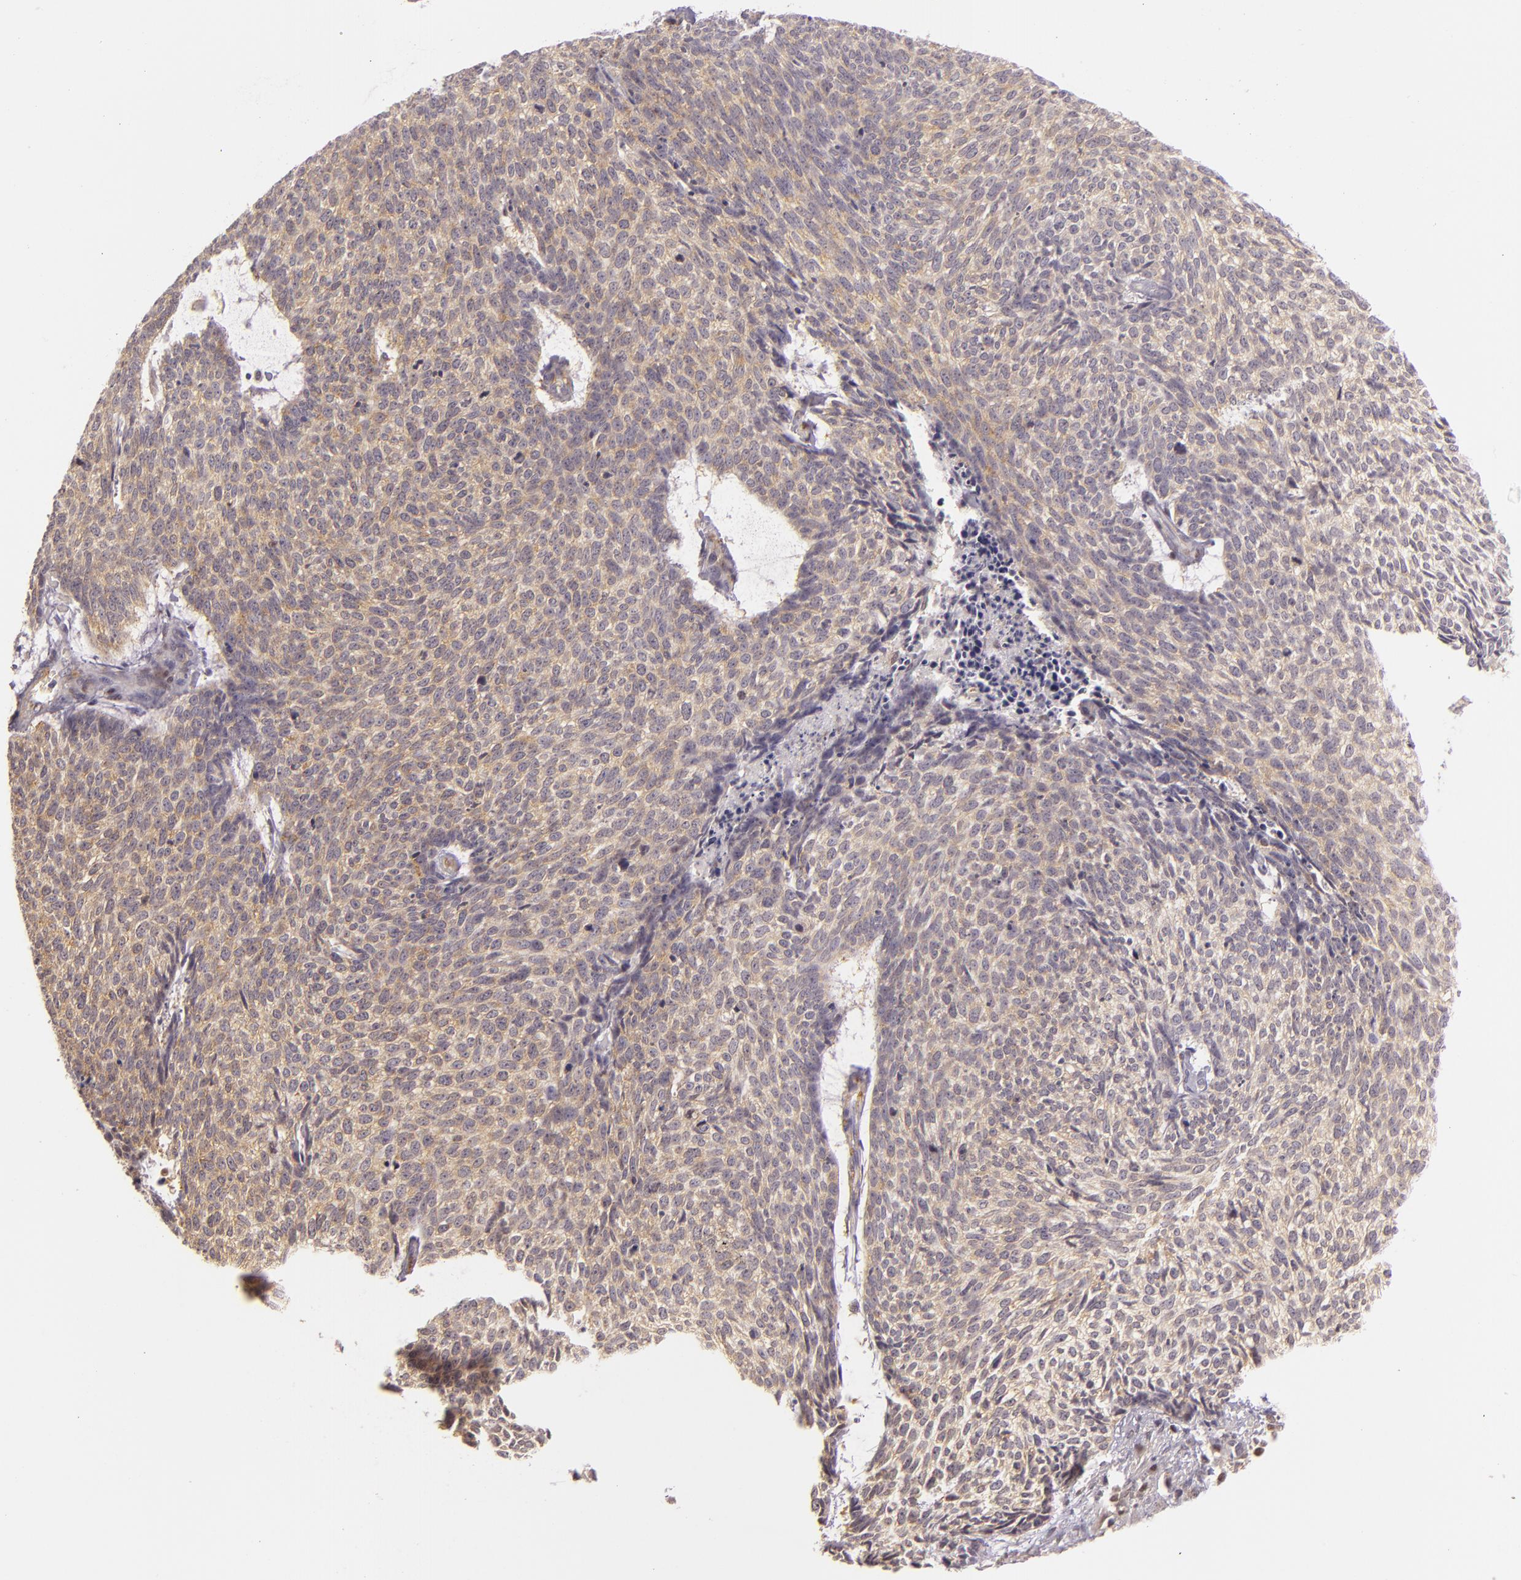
{"staining": {"intensity": "weak", "quantity": "25%-75%", "location": "cytoplasmic/membranous"}, "tissue": "skin cancer", "cell_type": "Tumor cells", "image_type": "cancer", "snomed": [{"axis": "morphology", "description": "Basal cell carcinoma"}, {"axis": "topography", "description": "Skin"}], "caption": "Protein analysis of skin cancer tissue shows weak cytoplasmic/membranous positivity in approximately 25%-75% of tumor cells.", "gene": "IMPDH1", "patient": {"sex": "female", "age": 89}}